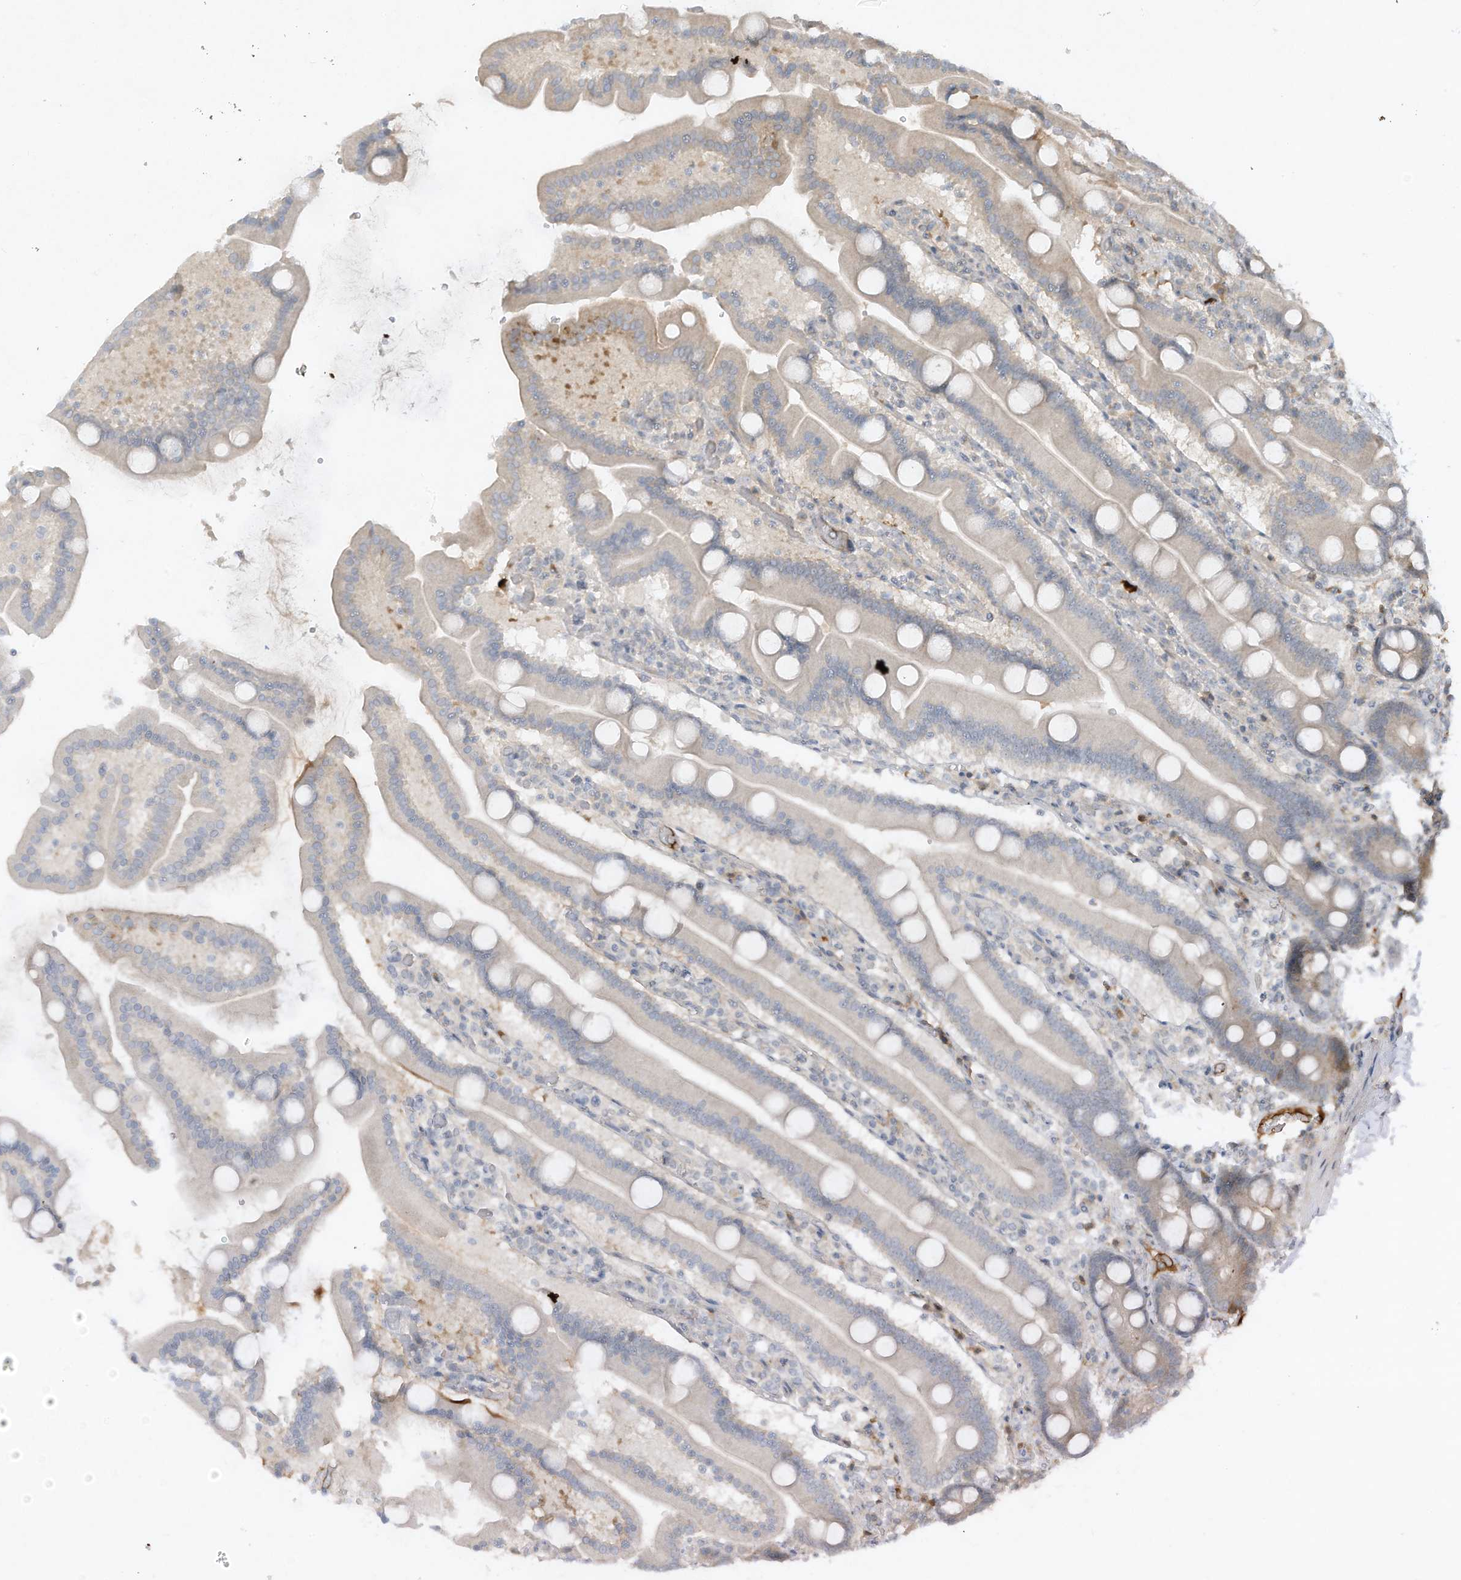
{"staining": {"intensity": "weak", "quantity": "<25%", "location": "cytoplasmic/membranous"}, "tissue": "duodenum", "cell_type": "Glandular cells", "image_type": "normal", "snomed": [{"axis": "morphology", "description": "Normal tissue, NOS"}, {"axis": "topography", "description": "Duodenum"}], "caption": "Unremarkable duodenum was stained to show a protein in brown. There is no significant expression in glandular cells.", "gene": "FETUB", "patient": {"sex": "male", "age": 55}}